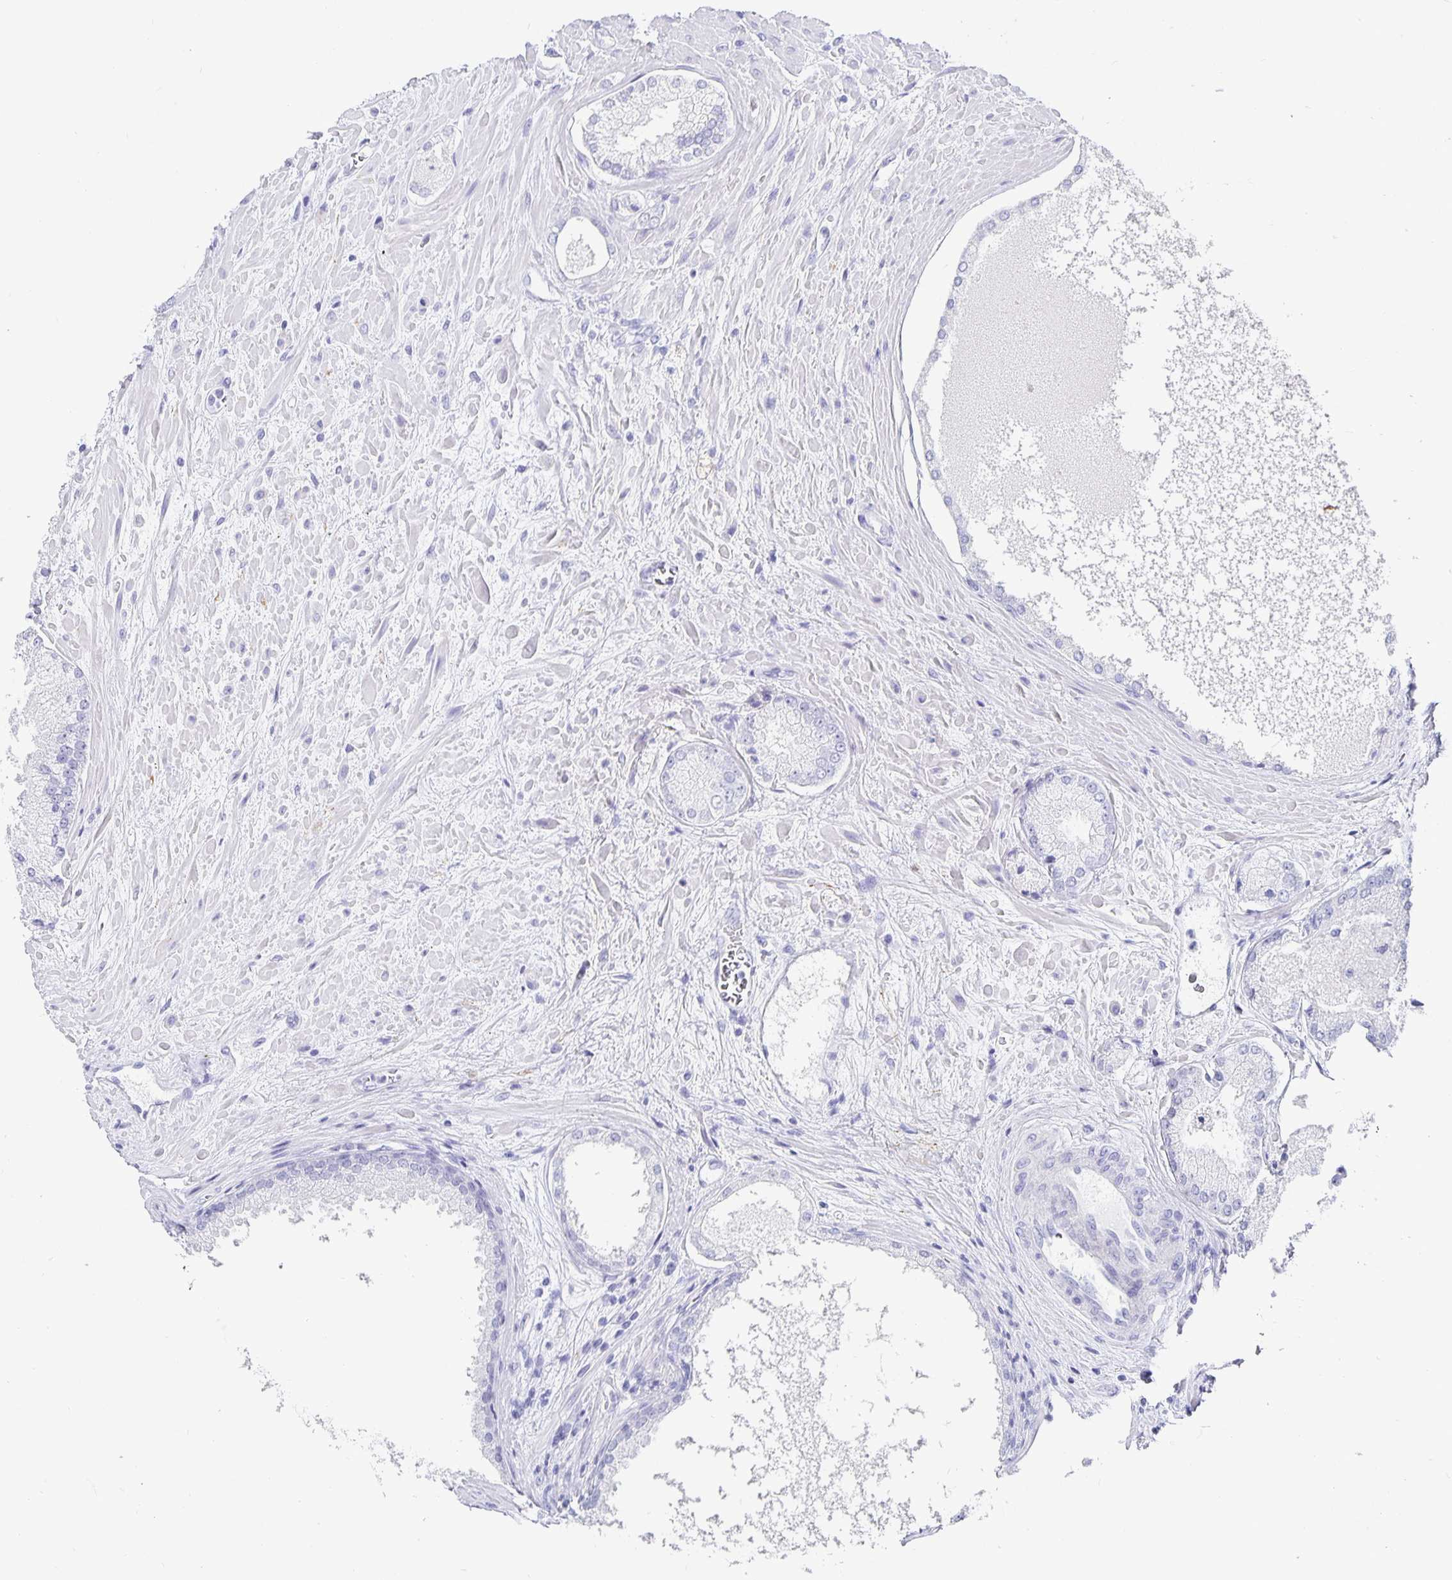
{"staining": {"intensity": "negative", "quantity": "none", "location": "none"}, "tissue": "prostate cancer", "cell_type": "Tumor cells", "image_type": "cancer", "snomed": [{"axis": "morphology", "description": "Adenocarcinoma, High grade"}, {"axis": "topography", "description": "Prostate"}], "caption": "Immunohistochemistry micrograph of neoplastic tissue: human prostate cancer (high-grade adenocarcinoma) stained with DAB reveals no significant protein expression in tumor cells.", "gene": "CHGA", "patient": {"sex": "male", "age": 73}}